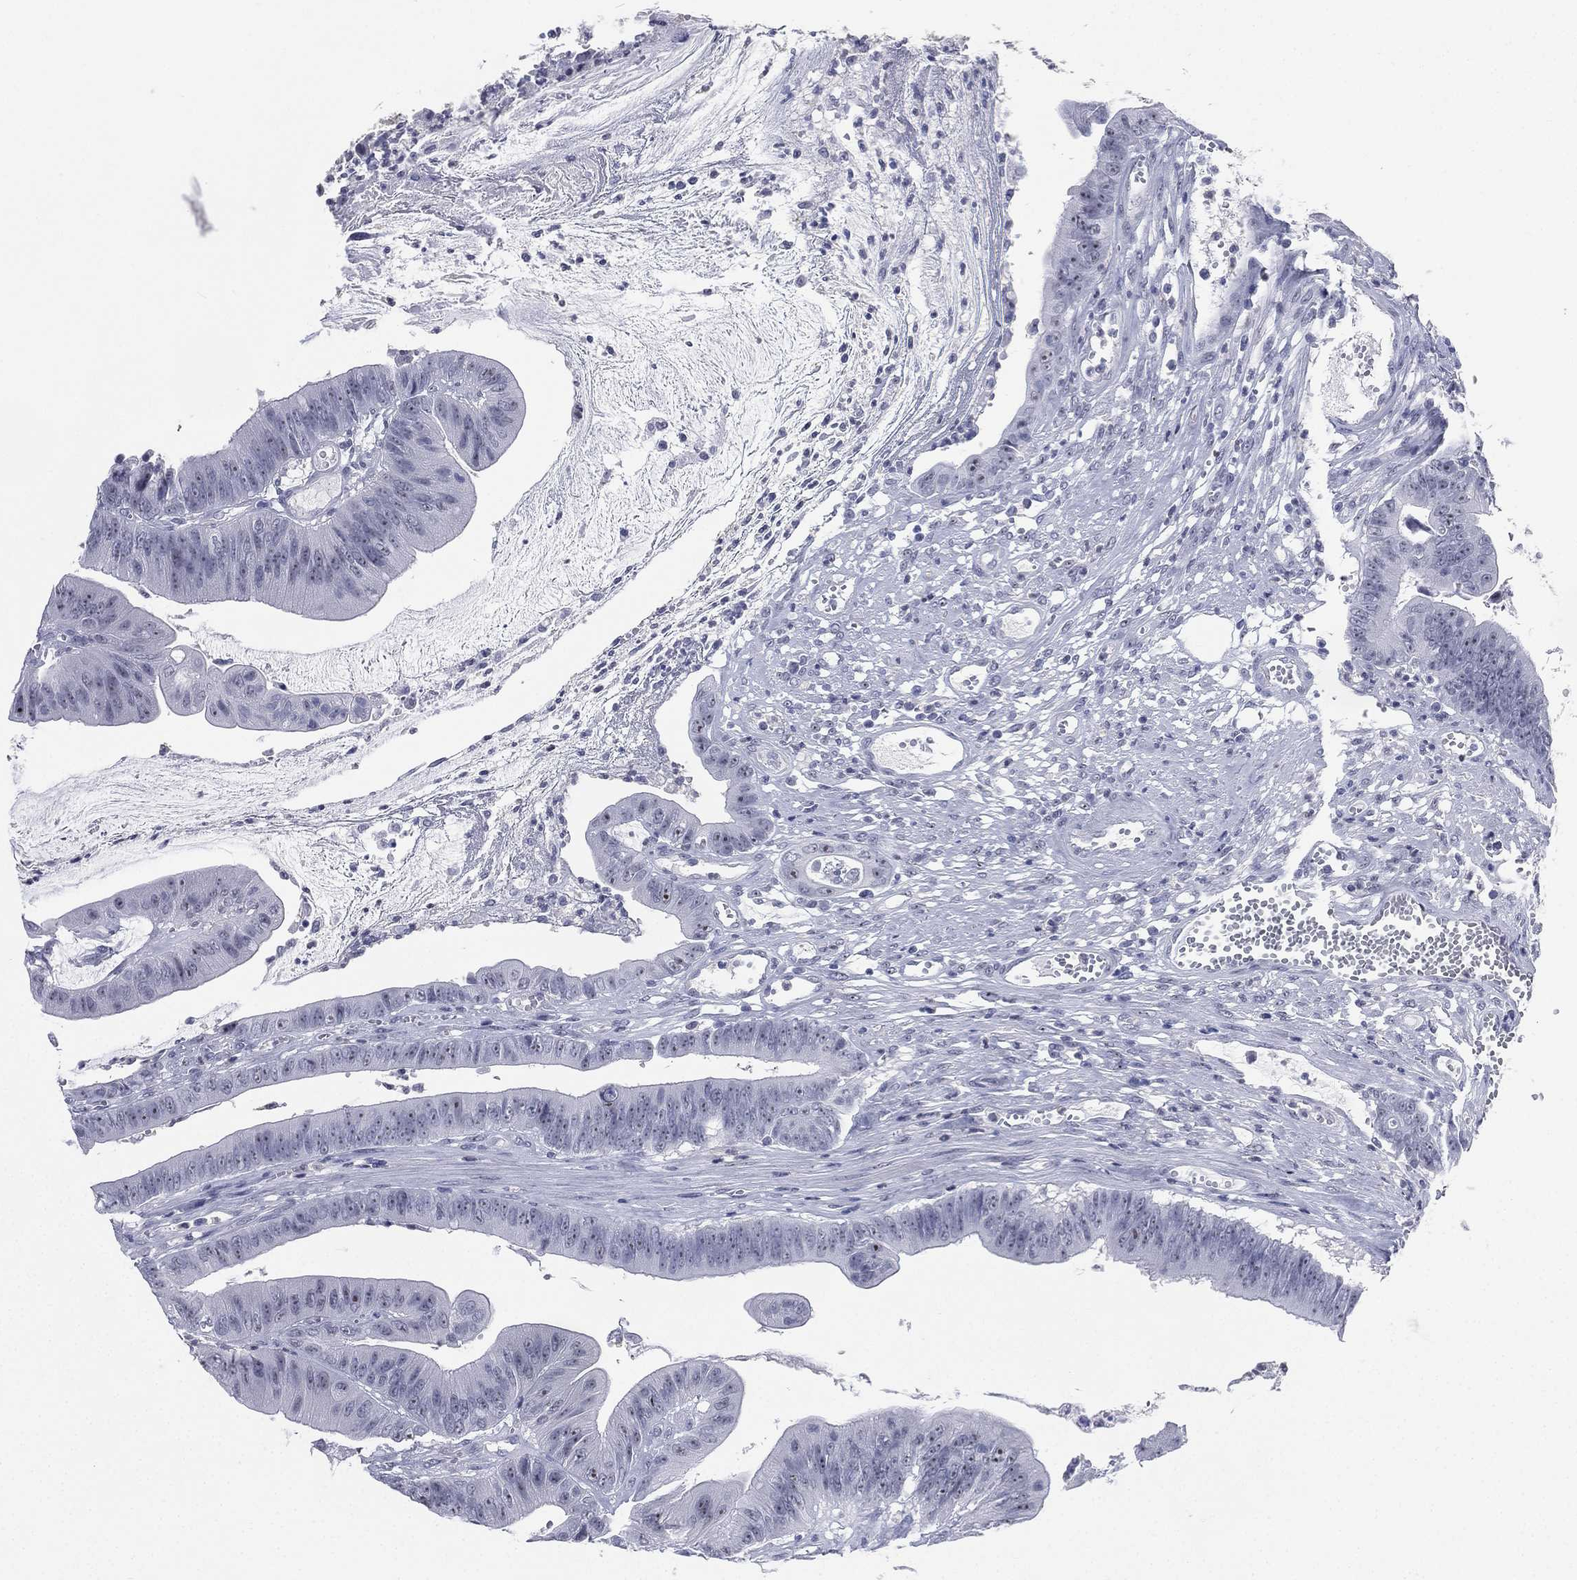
{"staining": {"intensity": "negative", "quantity": "none", "location": "none"}, "tissue": "colorectal cancer", "cell_type": "Tumor cells", "image_type": "cancer", "snomed": [{"axis": "morphology", "description": "Adenocarcinoma, NOS"}, {"axis": "topography", "description": "Colon"}], "caption": "High magnification brightfield microscopy of colorectal adenocarcinoma stained with DAB (3,3'-diaminobenzidine) (brown) and counterstained with hematoxylin (blue): tumor cells show no significant expression.", "gene": "CD22", "patient": {"sex": "female", "age": 69}}